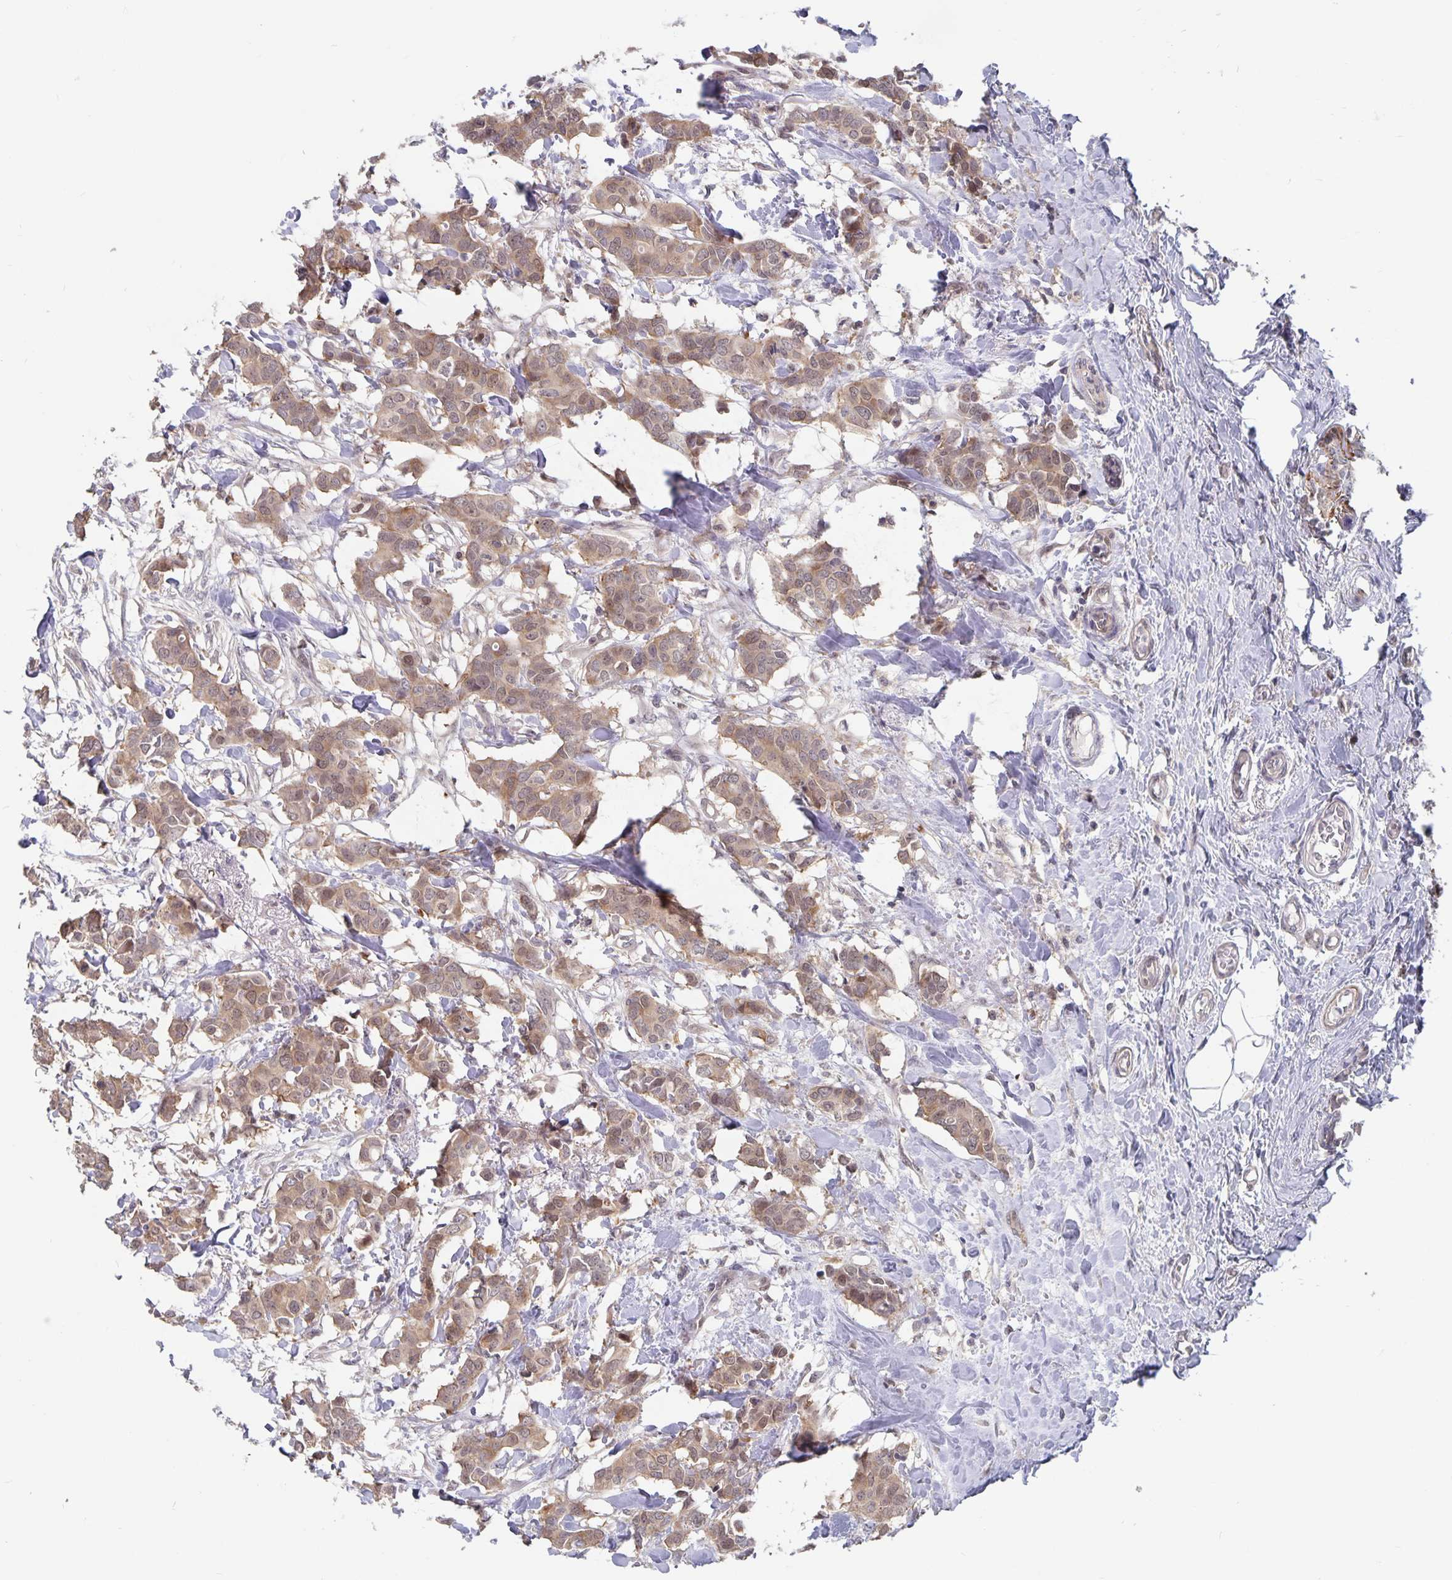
{"staining": {"intensity": "weak", "quantity": ">75%", "location": "nuclear"}, "tissue": "breast cancer", "cell_type": "Tumor cells", "image_type": "cancer", "snomed": [{"axis": "morphology", "description": "Duct carcinoma"}, {"axis": "topography", "description": "Breast"}], "caption": "Tumor cells exhibit weak nuclear staining in about >75% of cells in breast cancer.", "gene": "BAG6", "patient": {"sex": "female", "age": 62}}